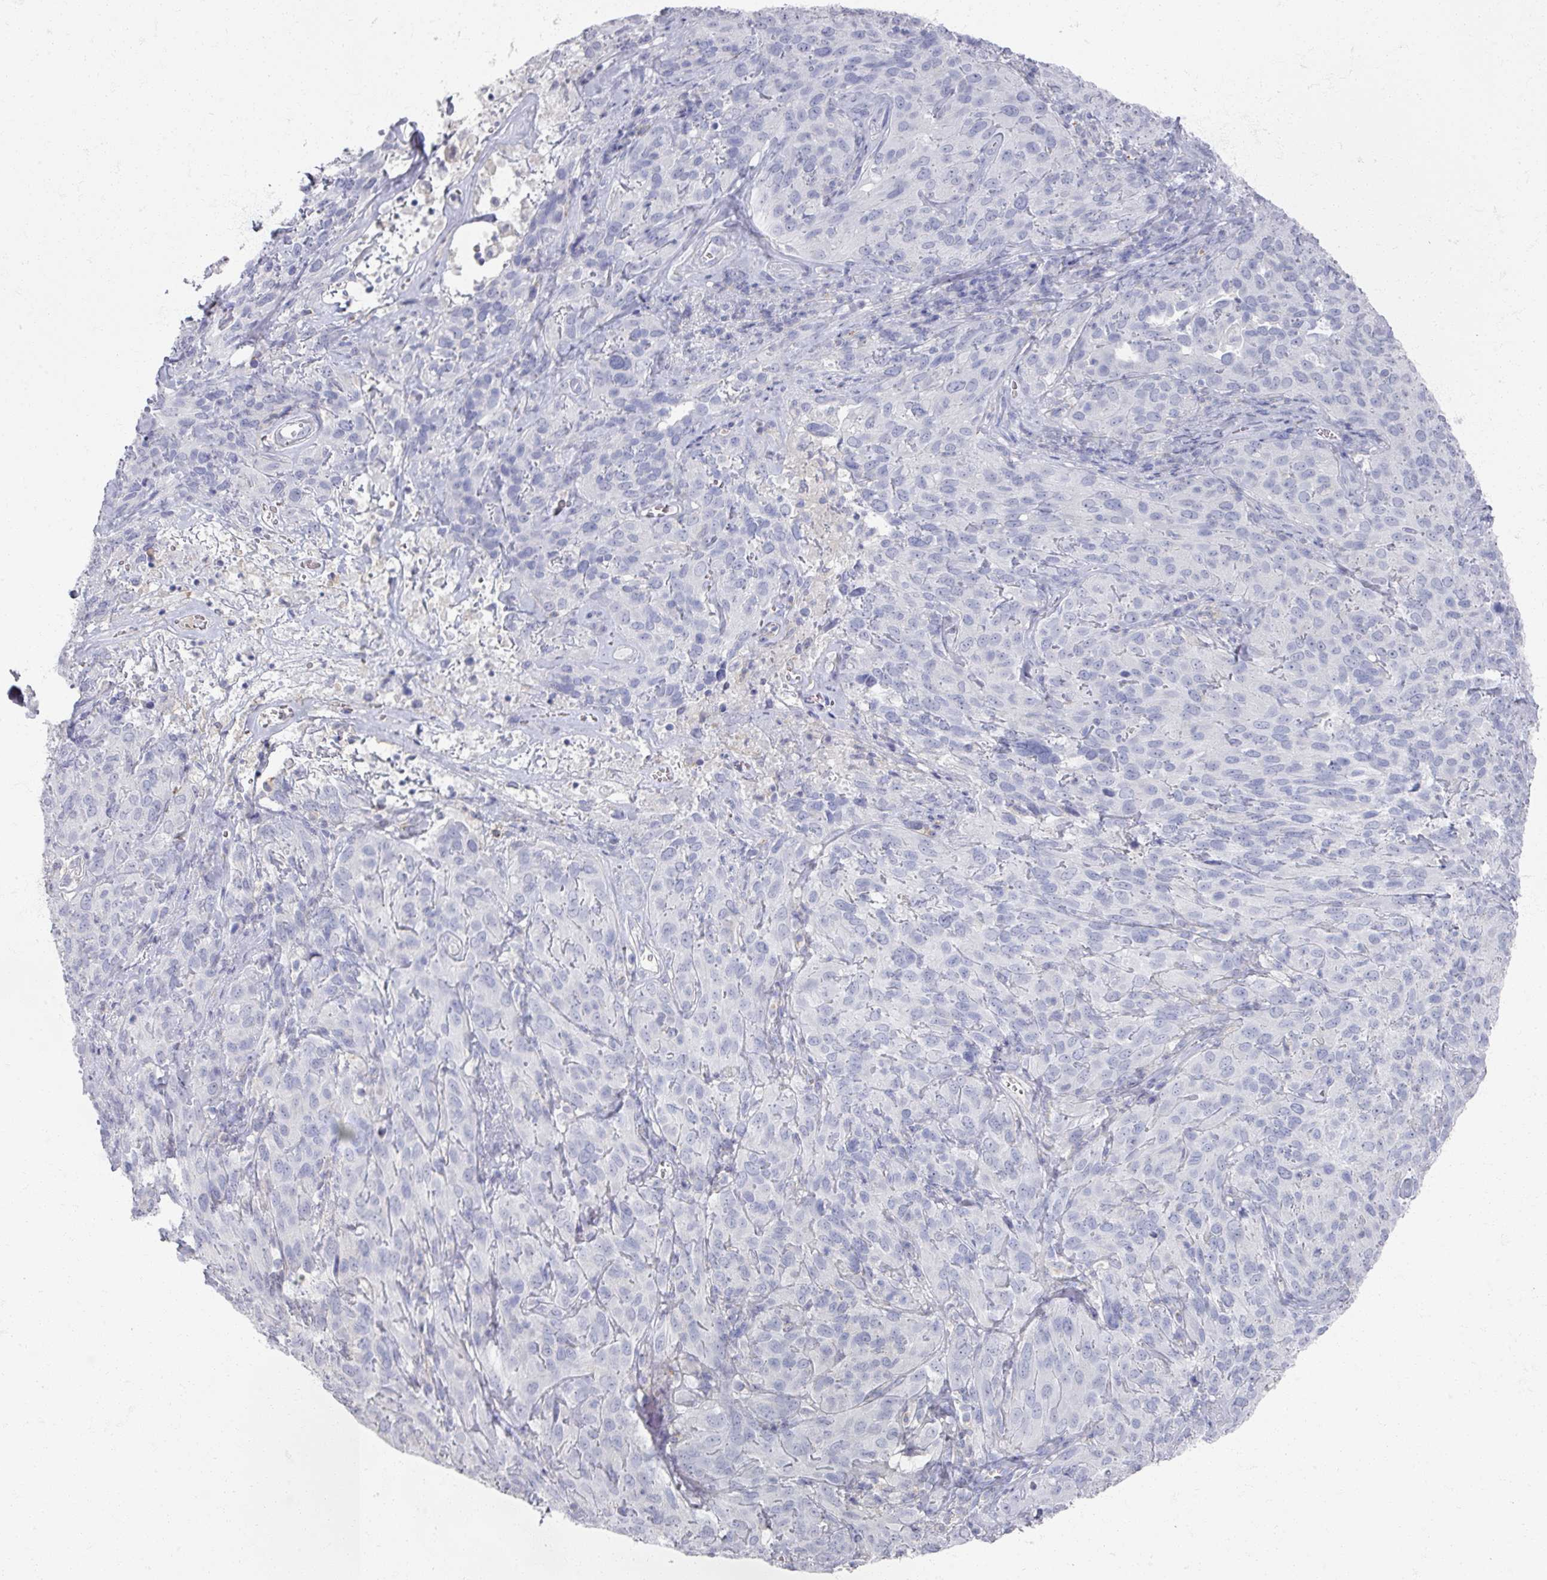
{"staining": {"intensity": "negative", "quantity": "none", "location": "none"}, "tissue": "cervical cancer", "cell_type": "Tumor cells", "image_type": "cancer", "snomed": [{"axis": "morphology", "description": "Squamous cell carcinoma, NOS"}, {"axis": "topography", "description": "Cervix"}], "caption": "Tumor cells are negative for protein expression in human cervical cancer.", "gene": "OMG", "patient": {"sex": "female", "age": 51}}